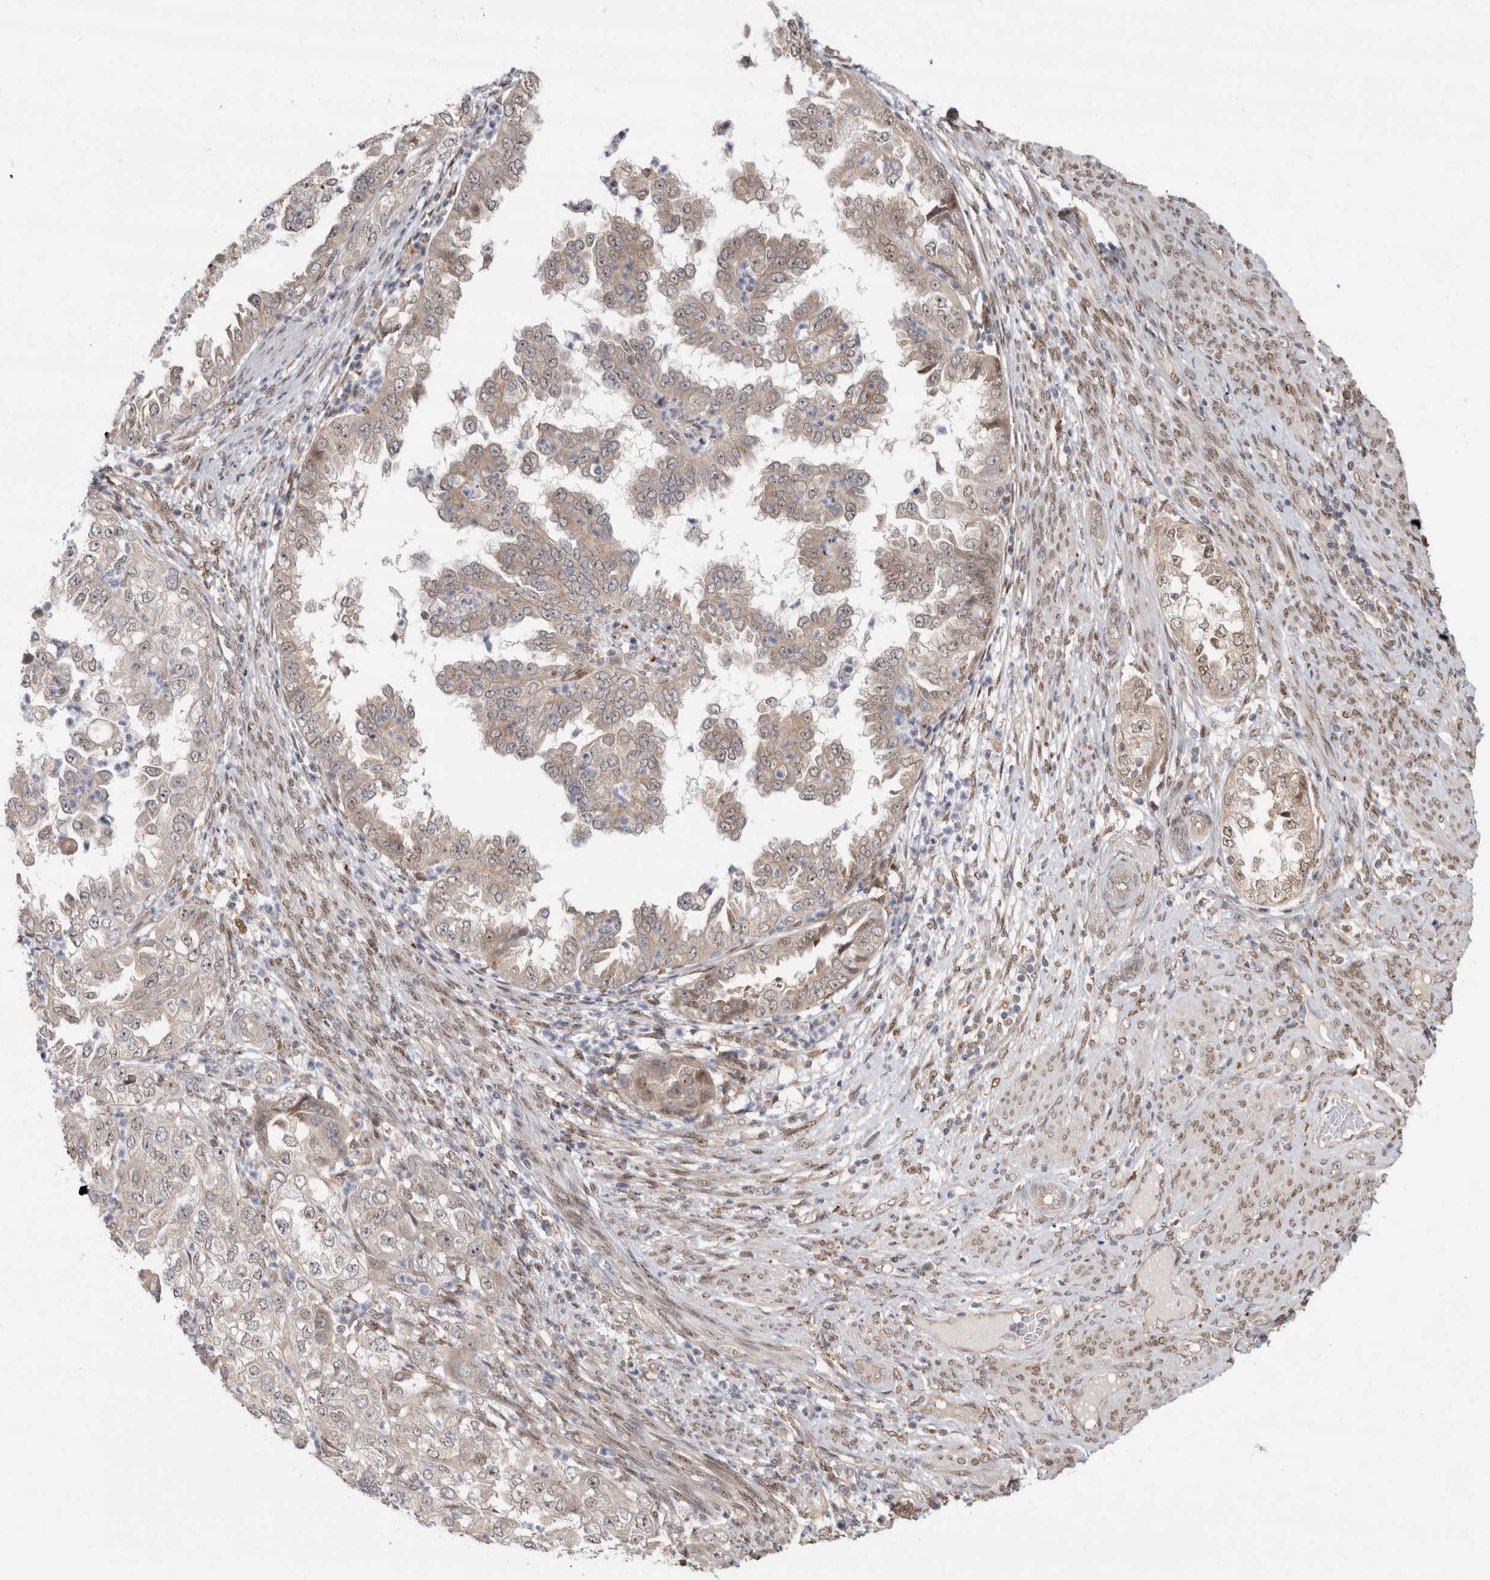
{"staining": {"intensity": "weak", "quantity": ">75%", "location": "cytoplasmic/membranous"}, "tissue": "endometrial cancer", "cell_type": "Tumor cells", "image_type": "cancer", "snomed": [{"axis": "morphology", "description": "Adenocarcinoma, NOS"}, {"axis": "topography", "description": "Endometrium"}], "caption": "Protein expression analysis of adenocarcinoma (endometrial) shows weak cytoplasmic/membranous expression in approximately >75% of tumor cells.", "gene": "NAB2", "patient": {"sex": "female", "age": 85}}